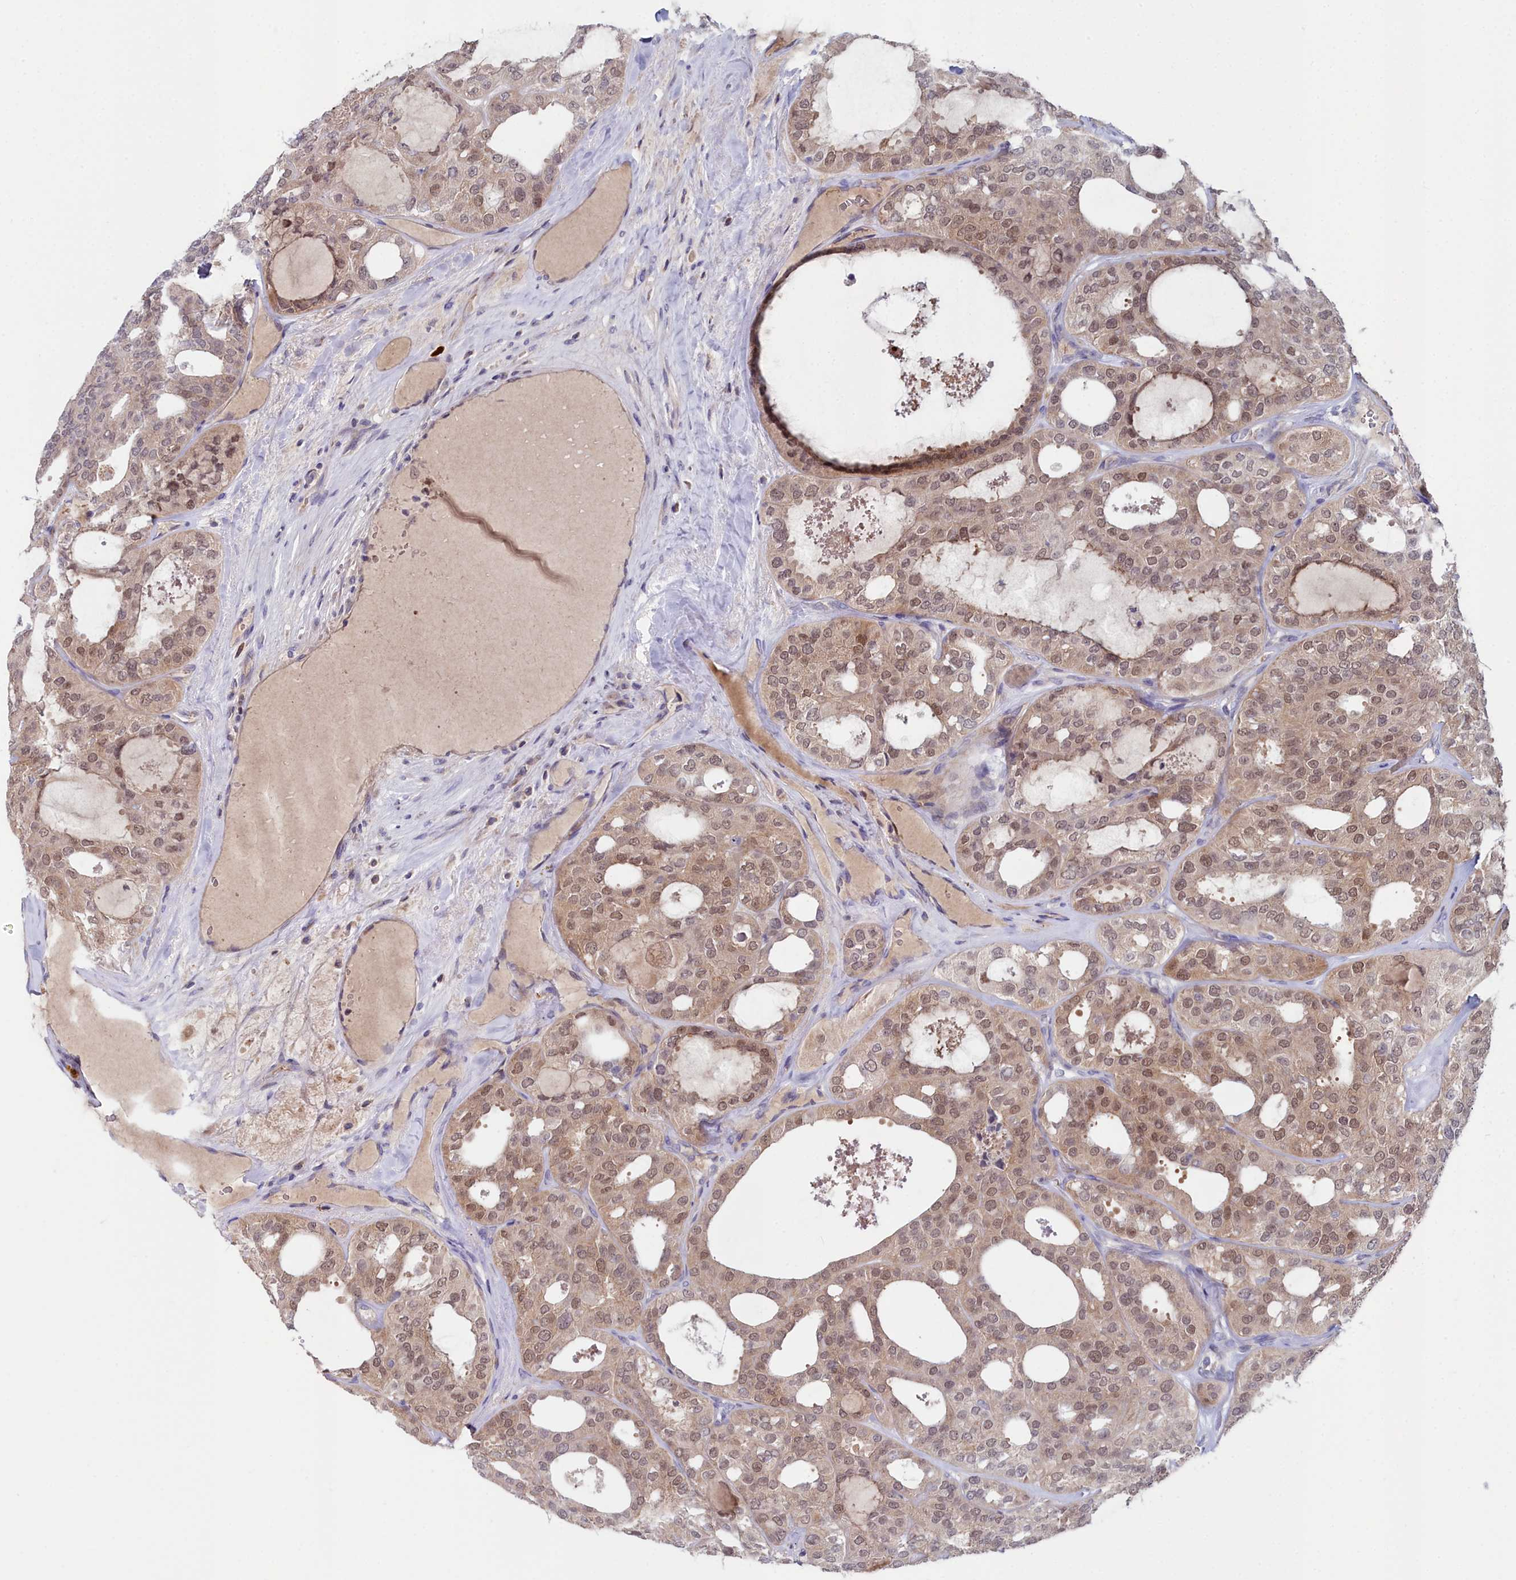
{"staining": {"intensity": "moderate", "quantity": "25%-75%", "location": "nuclear"}, "tissue": "thyroid cancer", "cell_type": "Tumor cells", "image_type": "cancer", "snomed": [{"axis": "morphology", "description": "Follicular adenoma carcinoma, NOS"}, {"axis": "topography", "description": "Thyroid gland"}], "caption": "A histopathology image of thyroid follicular adenoma carcinoma stained for a protein displays moderate nuclear brown staining in tumor cells.", "gene": "KCTD18", "patient": {"sex": "male", "age": 75}}